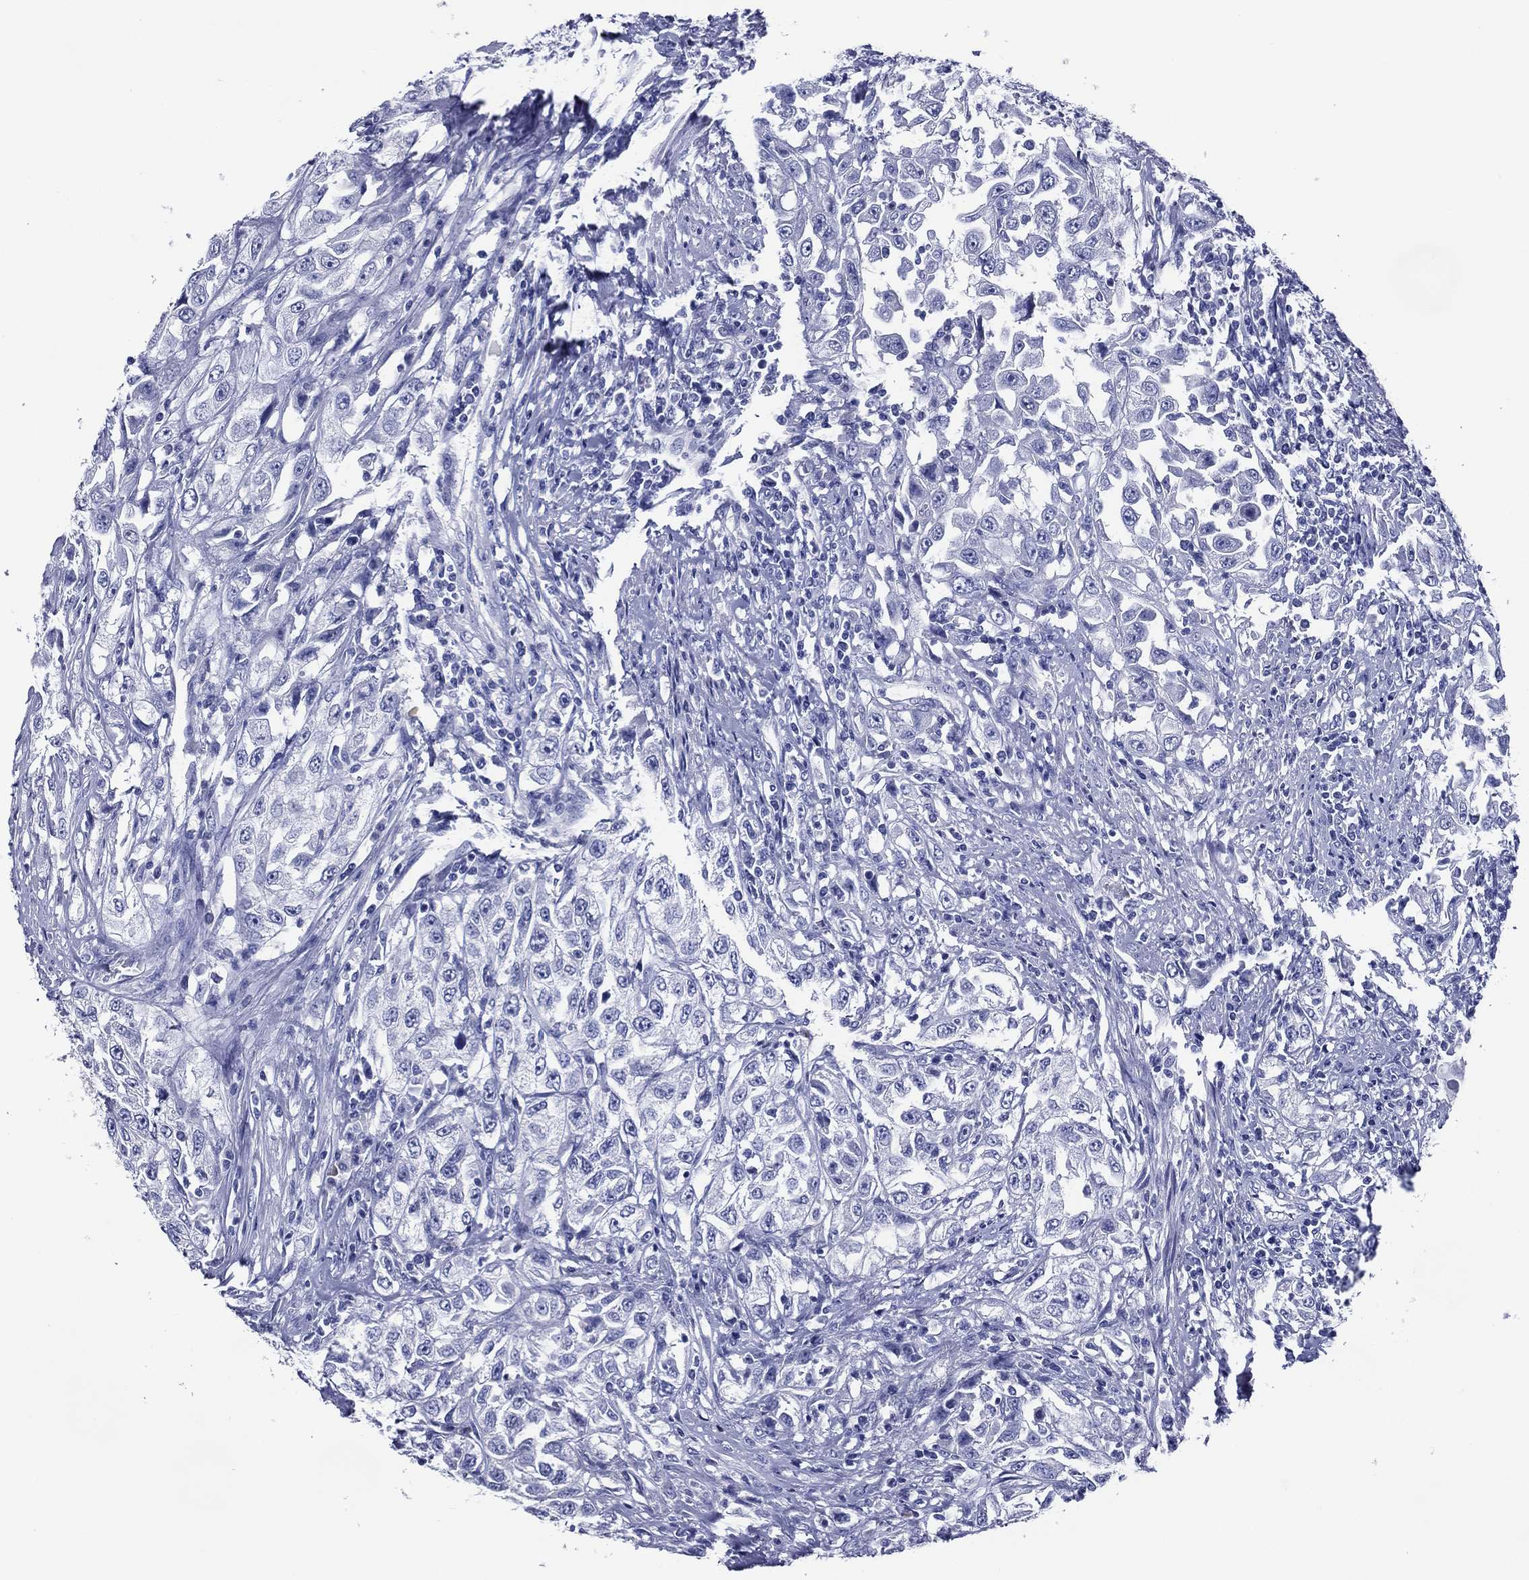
{"staining": {"intensity": "negative", "quantity": "none", "location": "none"}, "tissue": "urothelial cancer", "cell_type": "Tumor cells", "image_type": "cancer", "snomed": [{"axis": "morphology", "description": "Urothelial carcinoma, High grade"}, {"axis": "topography", "description": "Urinary bladder"}], "caption": "Tumor cells show no significant protein expression in urothelial cancer. Nuclei are stained in blue.", "gene": "ACE2", "patient": {"sex": "female", "age": 56}}